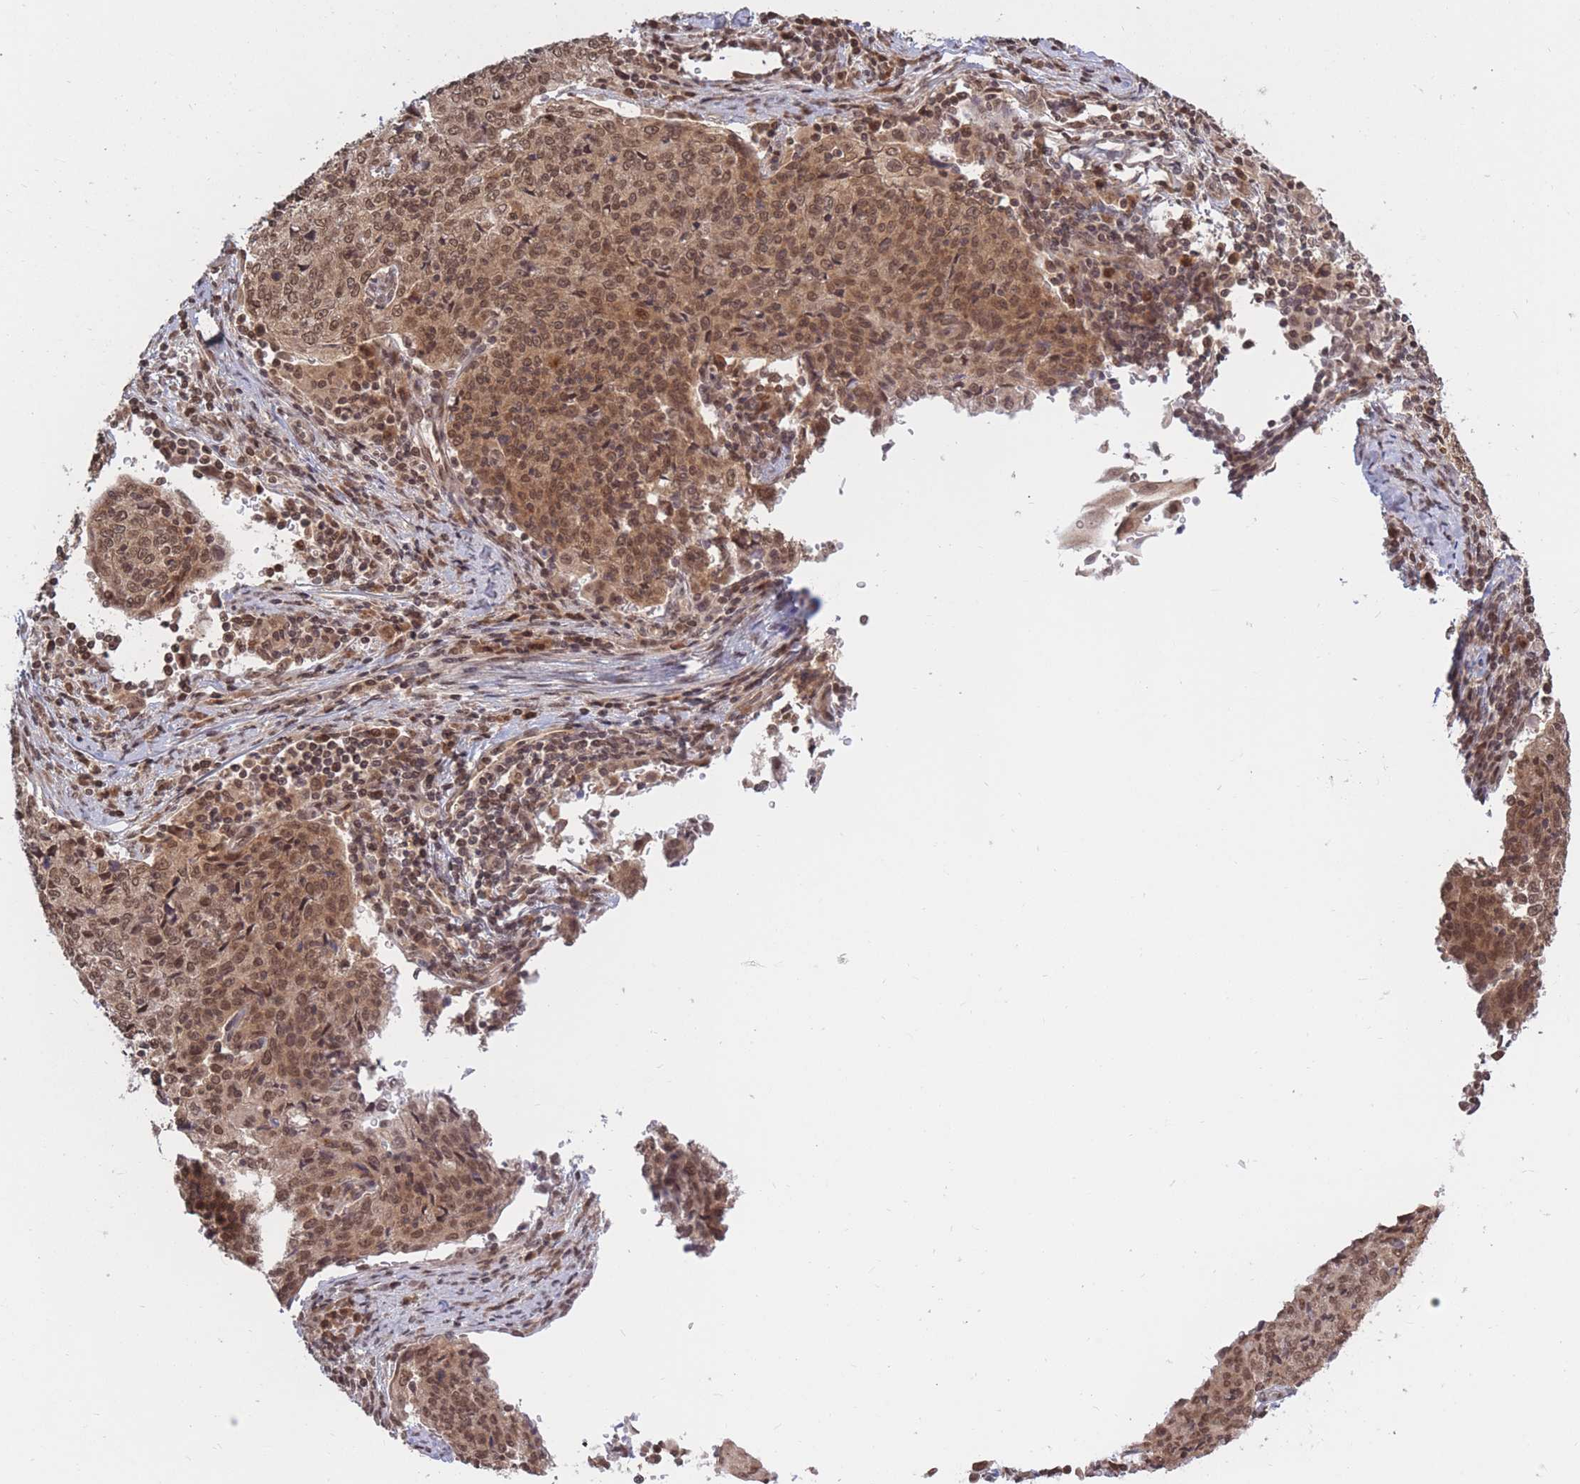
{"staining": {"intensity": "moderate", "quantity": ">75%", "location": "cytoplasmic/membranous,nuclear"}, "tissue": "cervical cancer", "cell_type": "Tumor cells", "image_type": "cancer", "snomed": [{"axis": "morphology", "description": "Squamous cell carcinoma, NOS"}, {"axis": "topography", "description": "Cervix"}], "caption": "Immunohistochemical staining of human cervical cancer (squamous cell carcinoma) exhibits moderate cytoplasmic/membranous and nuclear protein staining in about >75% of tumor cells. The staining was performed using DAB (3,3'-diaminobenzidine), with brown indicating positive protein expression. Nuclei are stained blue with hematoxylin.", "gene": "SRA1", "patient": {"sex": "female", "age": 48}}